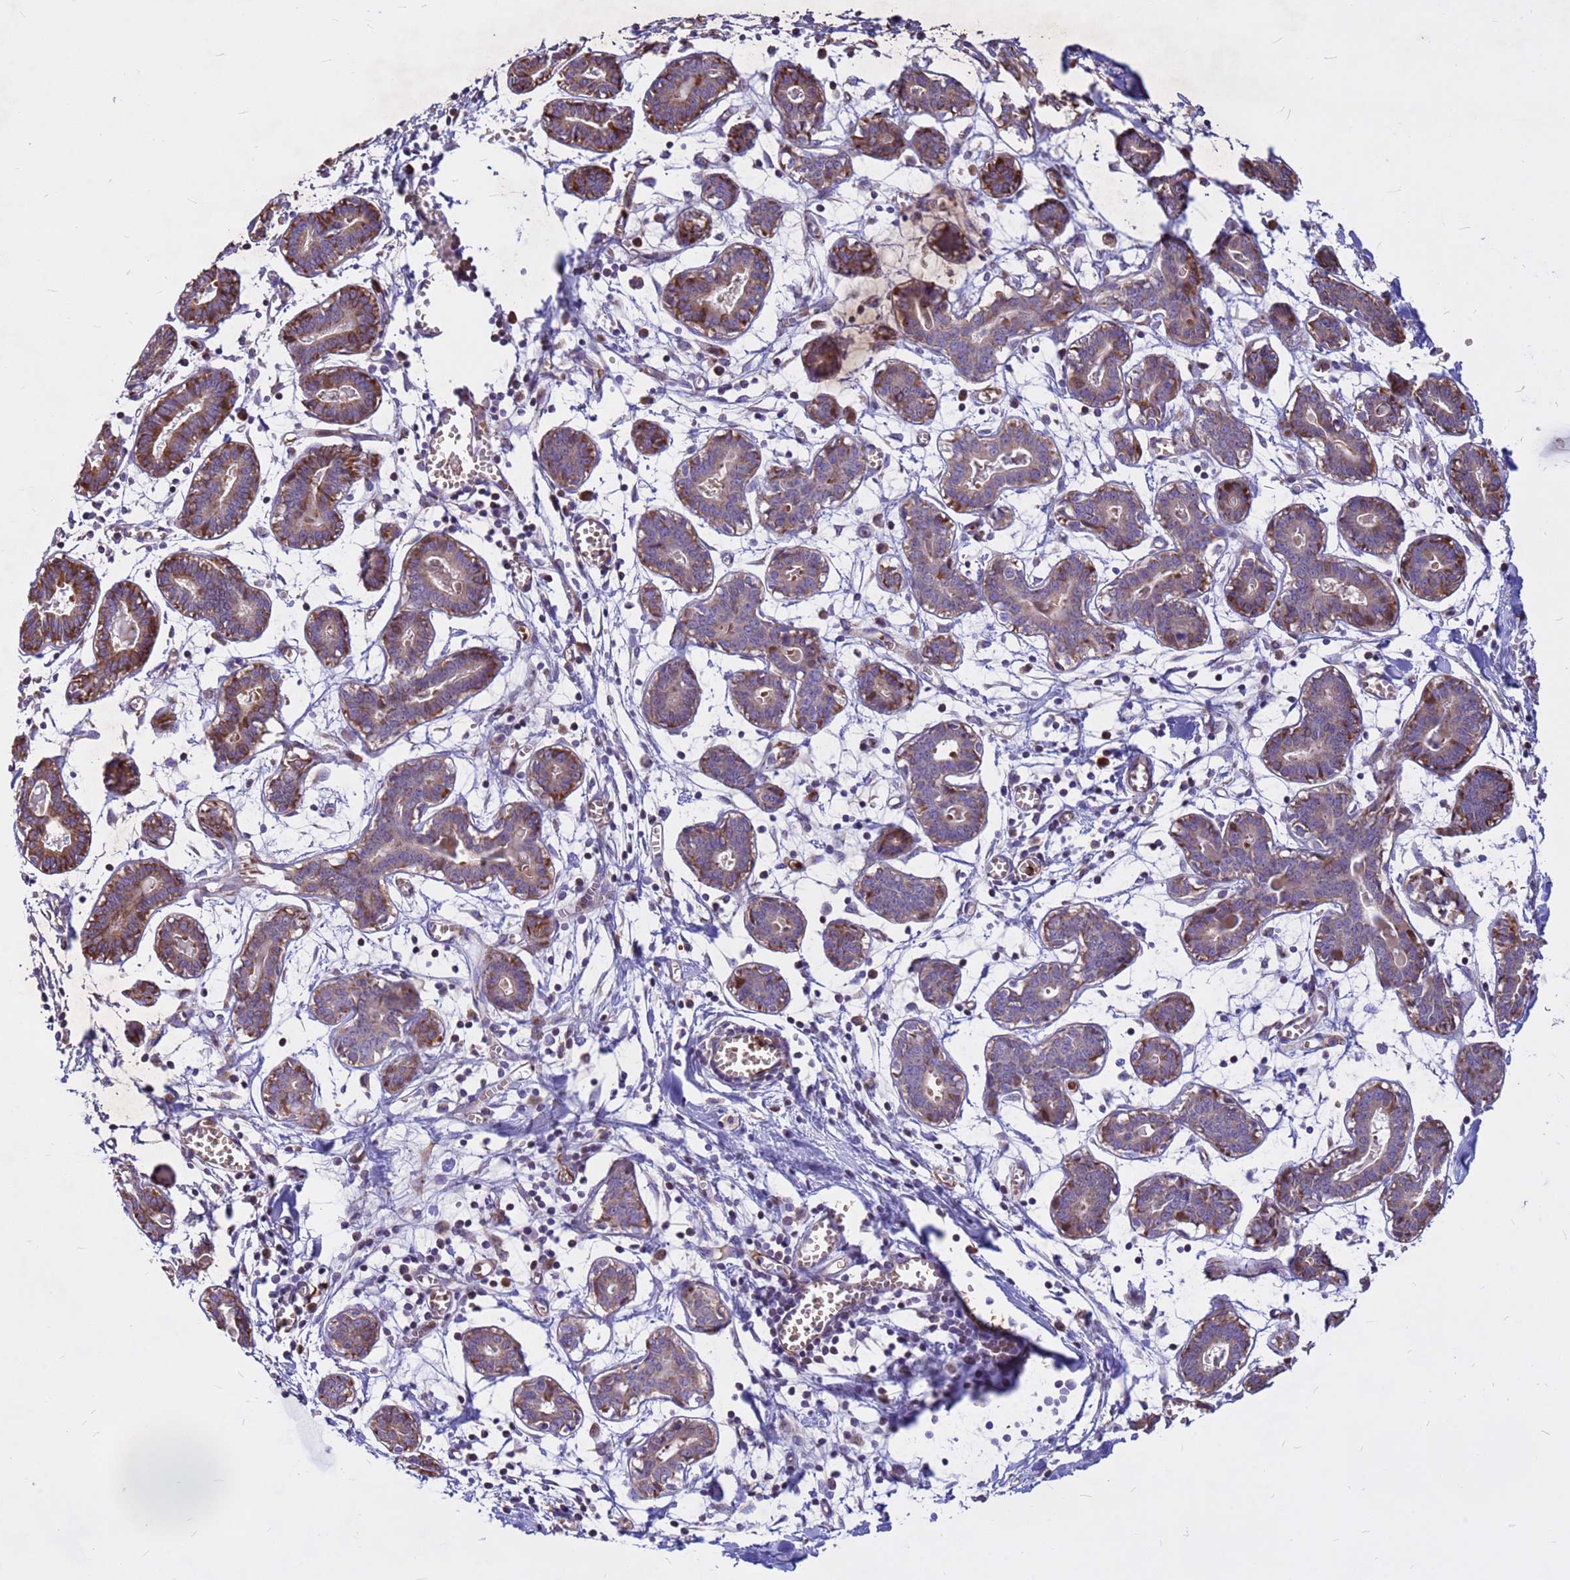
{"staining": {"intensity": "negative", "quantity": "none", "location": "none"}, "tissue": "breast", "cell_type": "Adipocytes", "image_type": "normal", "snomed": [{"axis": "morphology", "description": "Normal tissue, NOS"}, {"axis": "topography", "description": "Breast"}], "caption": "Immunohistochemistry (IHC) histopathology image of unremarkable breast: human breast stained with DAB demonstrates no significant protein expression in adipocytes.", "gene": "ZNF669", "patient": {"sex": "female", "age": 27}}